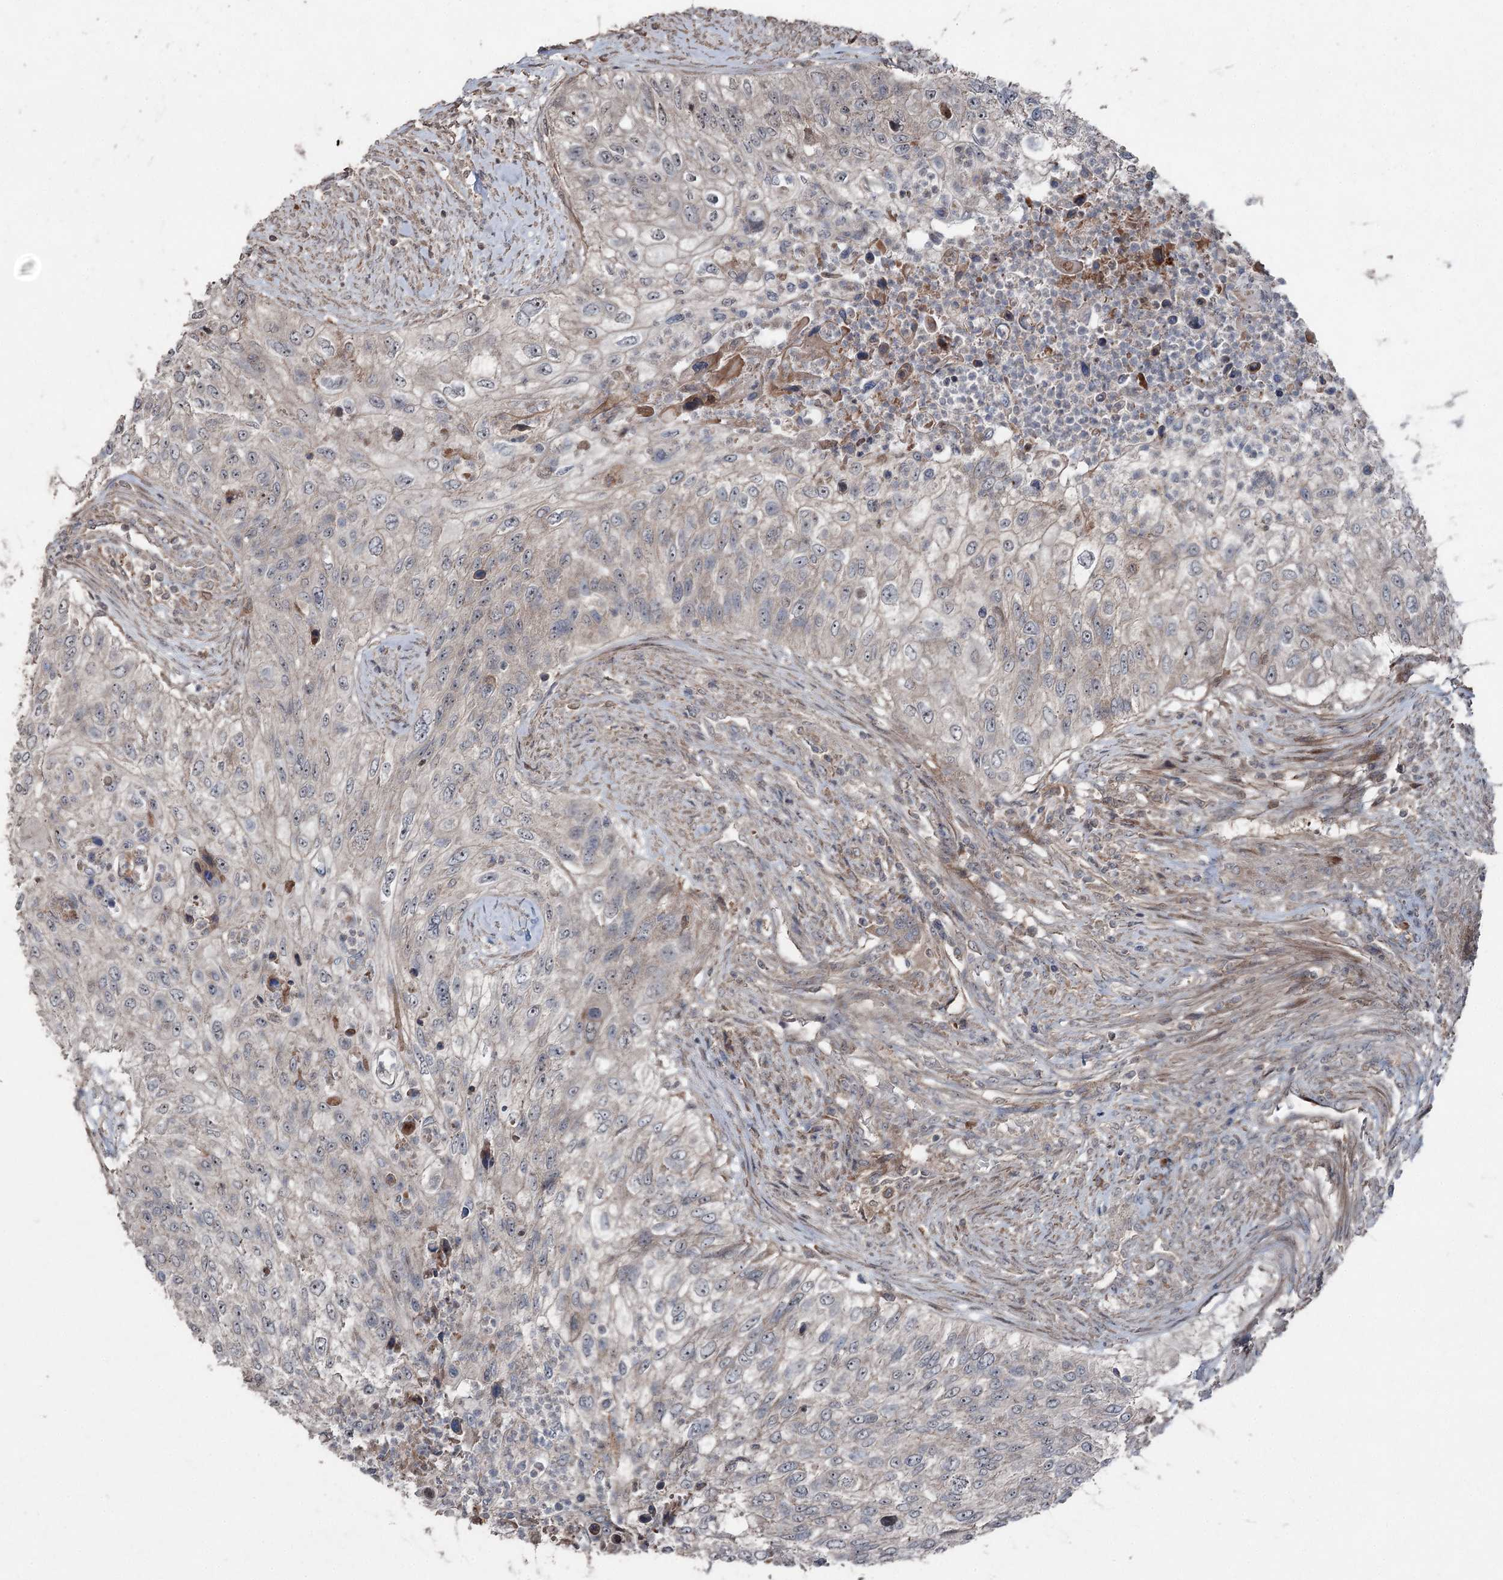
{"staining": {"intensity": "negative", "quantity": "none", "location": "none"}, "tissue": "urothelial cancer", "cell_type": "Tumor cells", "image_type": "cancer", "snomed": [{"axis": "morphology", "description": "Urothelial carcinoma, High grade"}, {"axis": "topography", "description": "Urinary bladder"}], "caption": "Immunohistochemistry (IHC) image of high-grade urothelial carcinoma stained for a protein (brown), which reveals no staining in tumor cells.", "gene": "MAPK8IP2", "patient": {"sex": "female", "age": 60}}